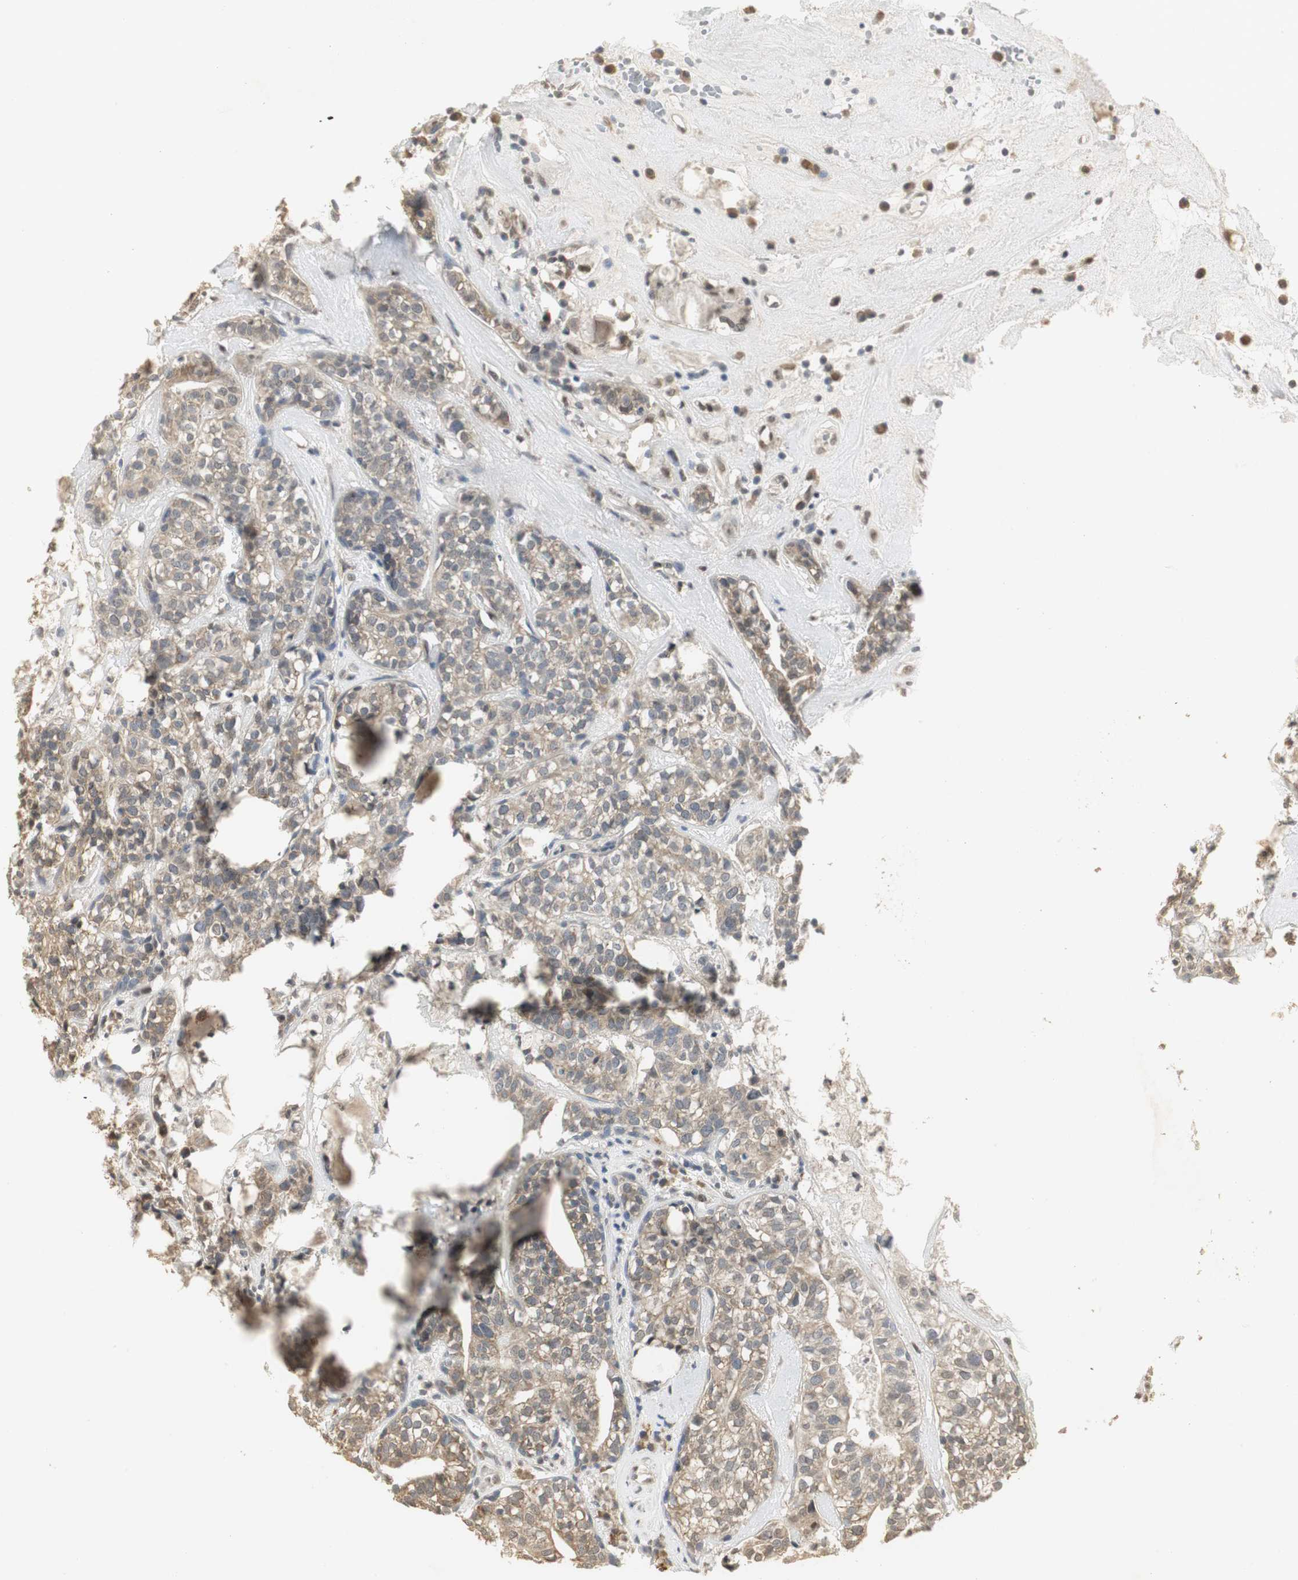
{"staining": {"intensity": "weak", "quantity": ">75%", "location": "cytoplasmic/membranous"}, "tissue": "head and neck cancer", "cell_type": "Tumor cells", "image_type": "cancer", "snomed": [{"axis": "morphology", "description": "Adenocarcinoma, NOS"}, {"axis": "topography", "description": "Salivary gland"}, {"axis": "topography", "description": "Head-Neck"}], "caption": "Immunohistochemistry (IHC) histopathology image of neoplastic tissue: human head and neck adenocarcinoma stained using immunohistochemistry (IHC) shows low levels of weak protein expression localized specifically in the cytoplasmic/membranous of tumor cells, appearing as a cytoplasmic/membranous brown color.", "gene": "ELOA", "patient": {"sex": "female", "age": 65}}